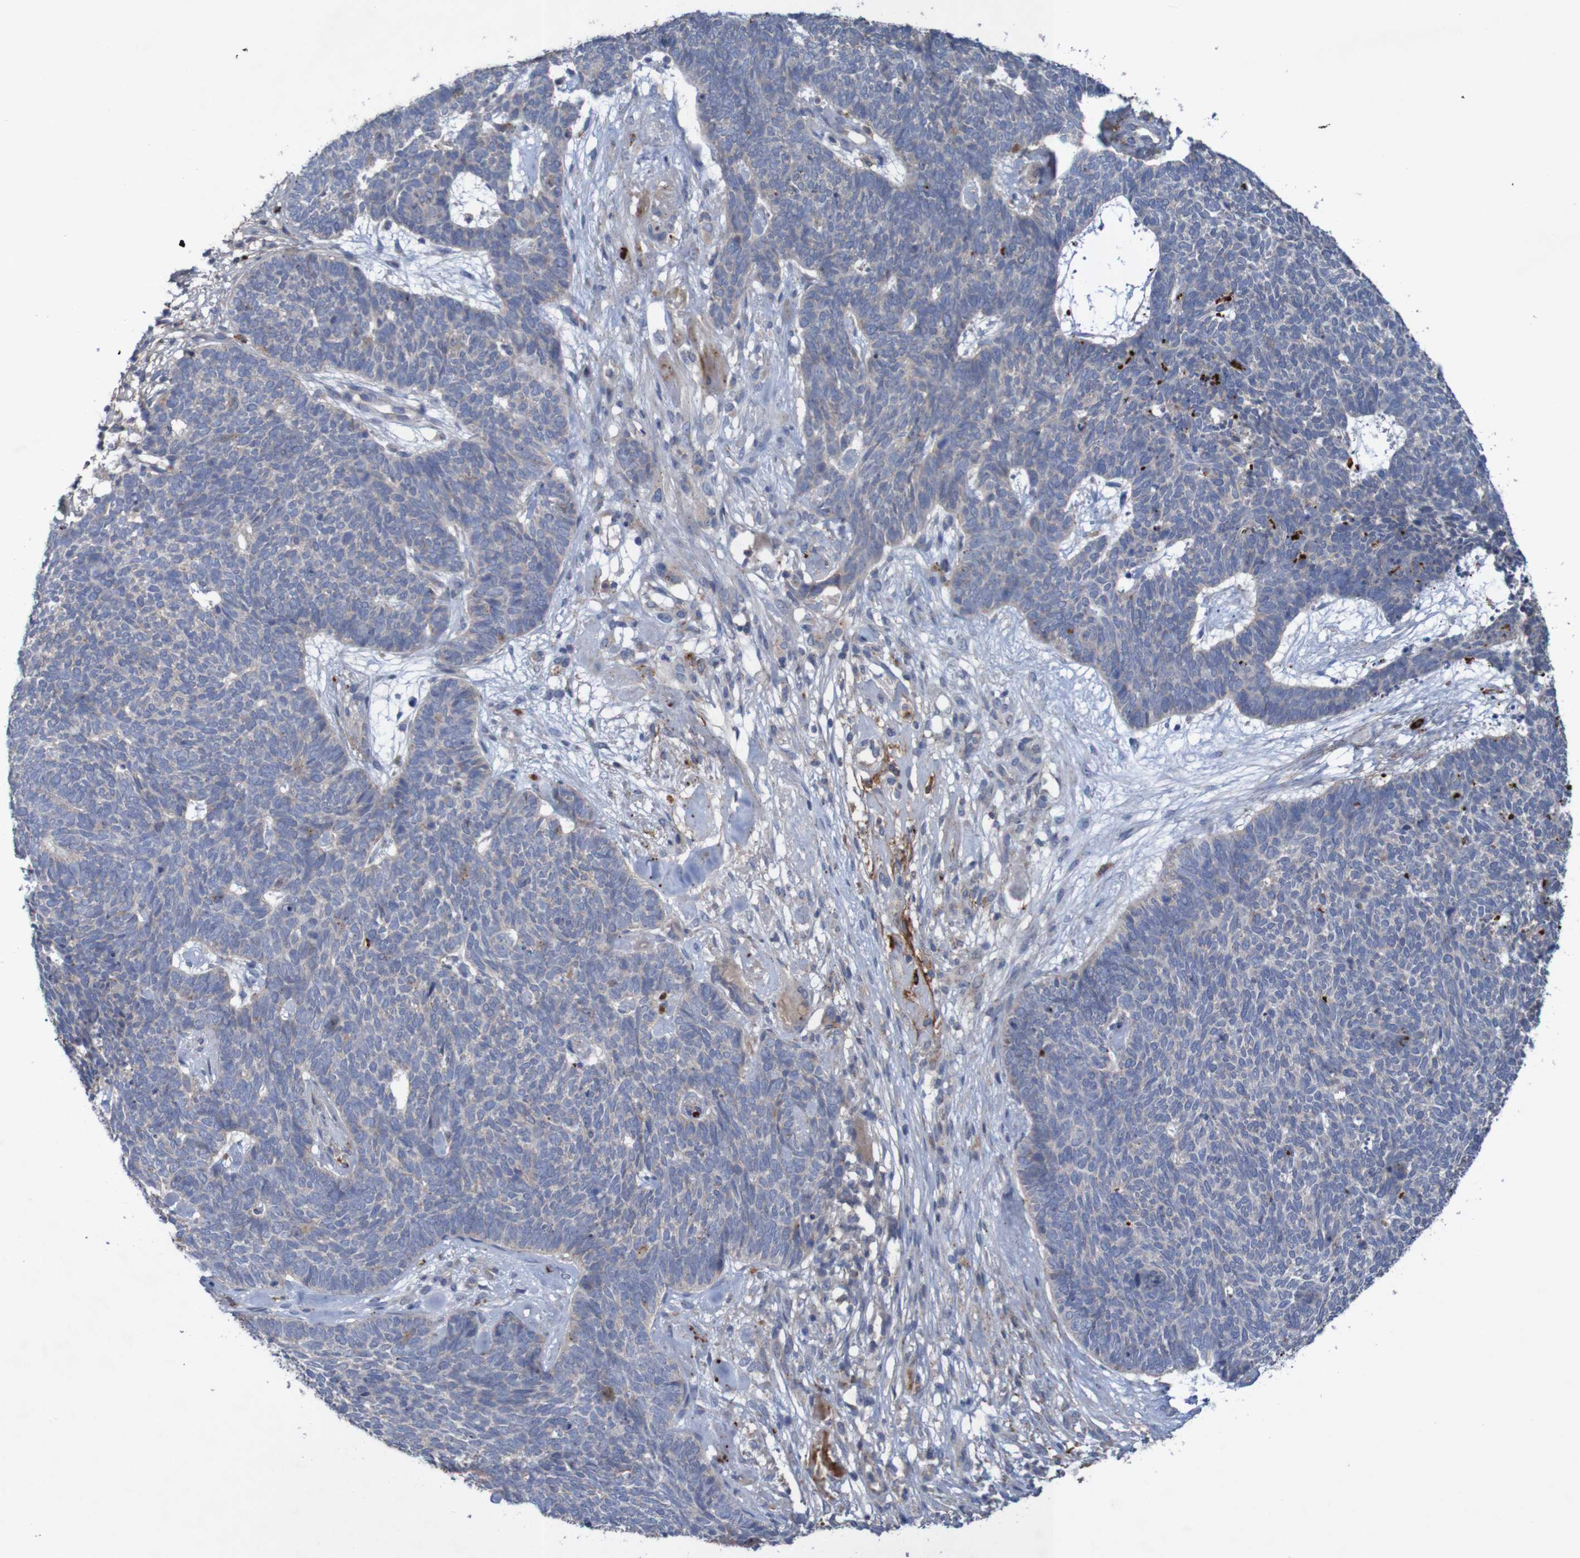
{"staining": {"intensity": "negative", "quantity": "none", "location": "none"}, "tissue": "skin cancer", "cell_type": "Tumor cells", "image_type": "cancer", "snomed": [{"axis": "morphology", "description": "Basal cell carcinoma"}, {"axis": "topography", "description": "Skin"}], "caption": "Immunohistochemistry (IHC) histopathology image of human skin basal cell carcinoma stained for a protein (brown), which reveals no positivity in tumor cells.", "gene": "ANGPT4", "patient": {"sex": "female", "age": 84}}